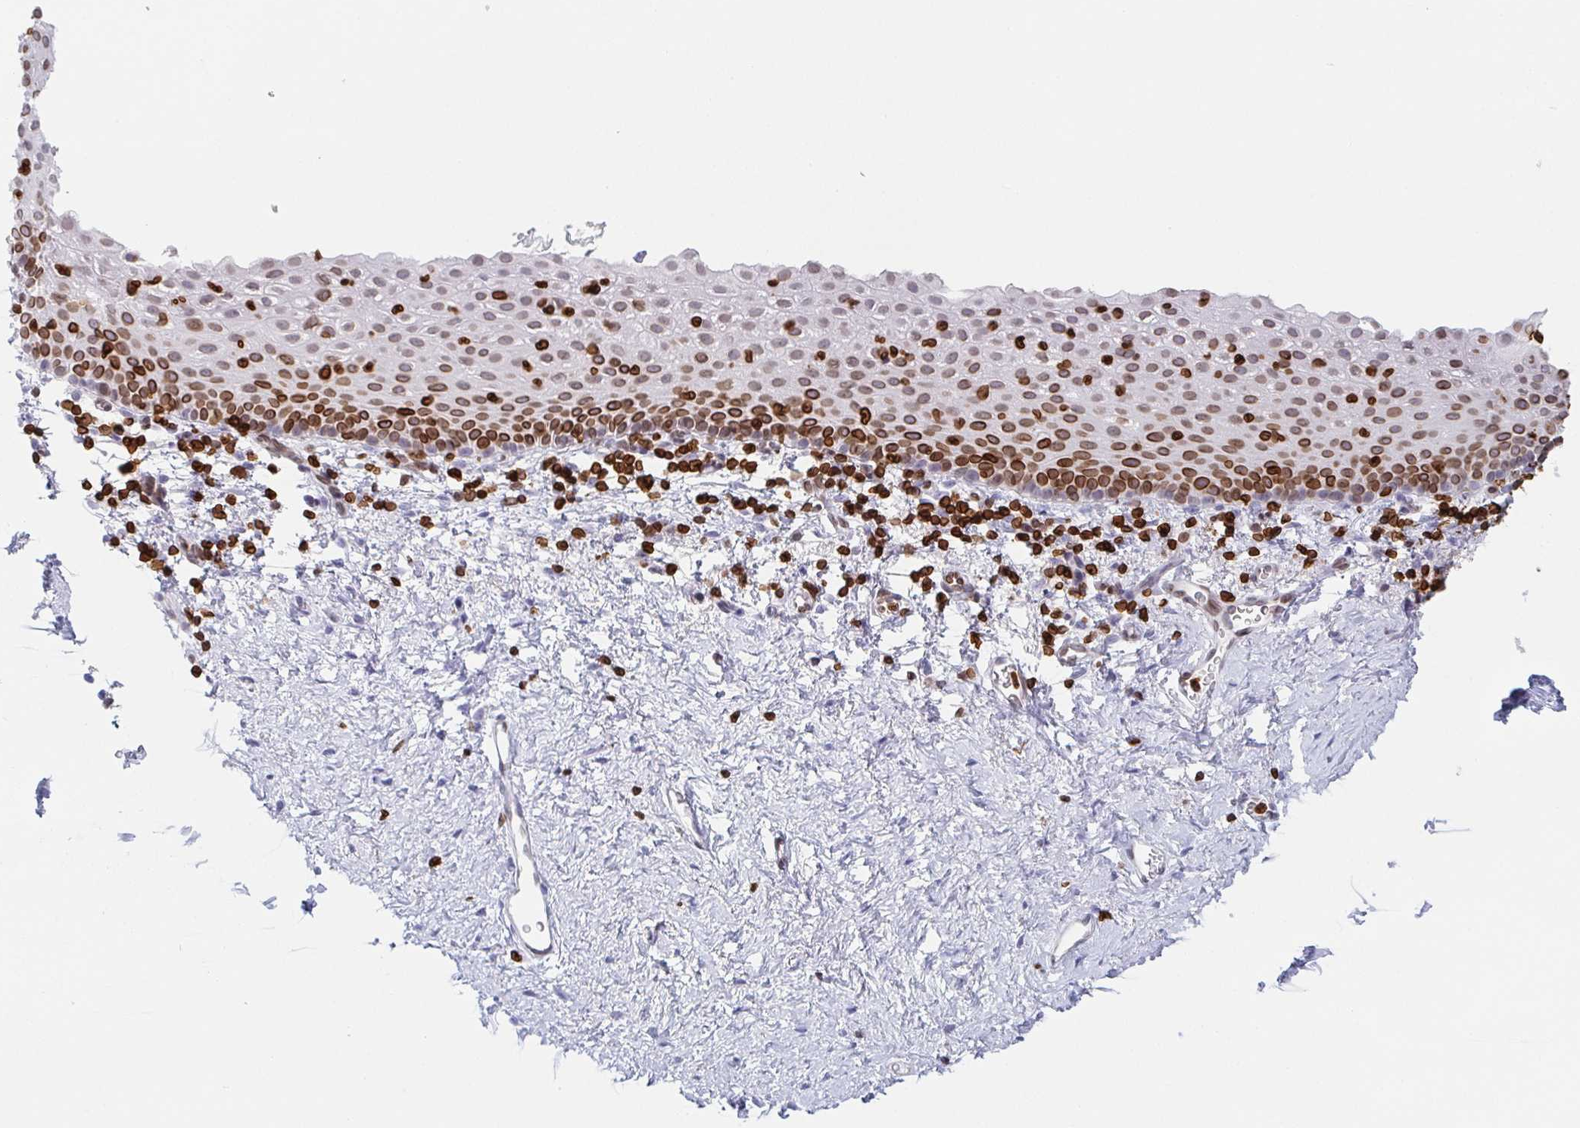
{"staining": {"intensity": "strong", "quantity": "25%-75%", "location": "cytoplasmic/membranous,nuclear"}, "tissue": "vagina", "cell_type": "Squamous epithelial cells", "image_type": "normal", "snomed": [{"axis": "morphology", "description": "Normal tissue, NOS"}, {"axis": "topography", "description": "Vagina"}], "caption": "High-power microscopy captured an immunohistochemistry (IHC) photomicrograph of unremarkable vagina, revealing strong cytoplasmic/membranous,nuclear positivity in approximately 25%-75% of squamous epithelial cells.", "gene": "BTBD7", "patient": {"sex": "female", "age": 61}}